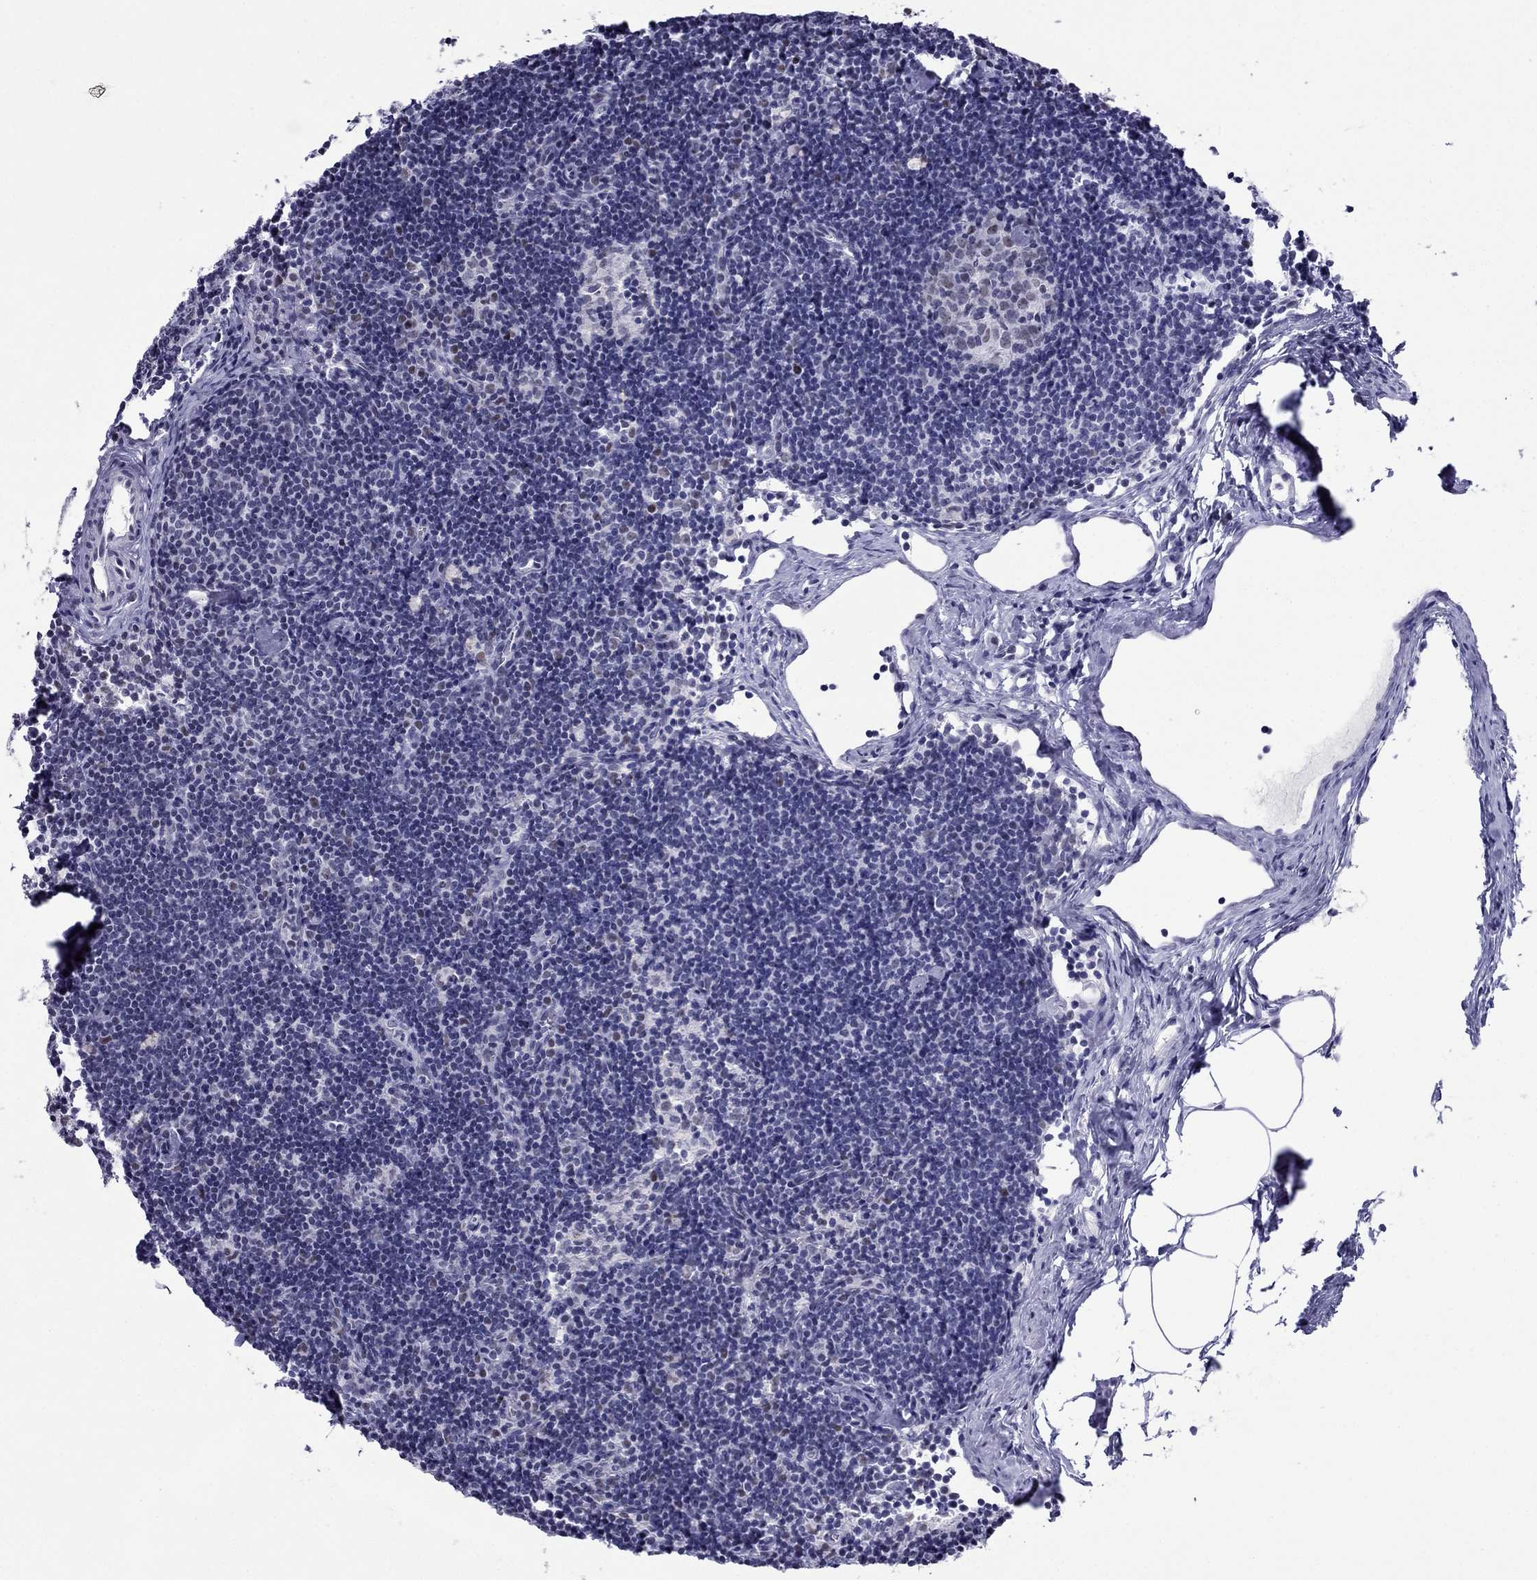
{"staining": {"intensity": "weak", "quantity": "<25%", "location": "nuclear"}, "tissue": "lymph node", "cell_type": "Germinal center cells", "image_type": "normal", "snomed": [{"axis": "morphology", "description": "Normal tissue, NOS"}, {"axis": "topography", "description": "Lymph node"}], "caption": "This is a image of immunohistochemistry (IHC) staining of normal lymph node, which shows no expression in germinal center cells. (DAB (3,3'-diaminobenzidine) immunohistochemistry (IHC), high magnification).", "gene": "PPM1G", "patient": {"sex": "female", "age": 42}}